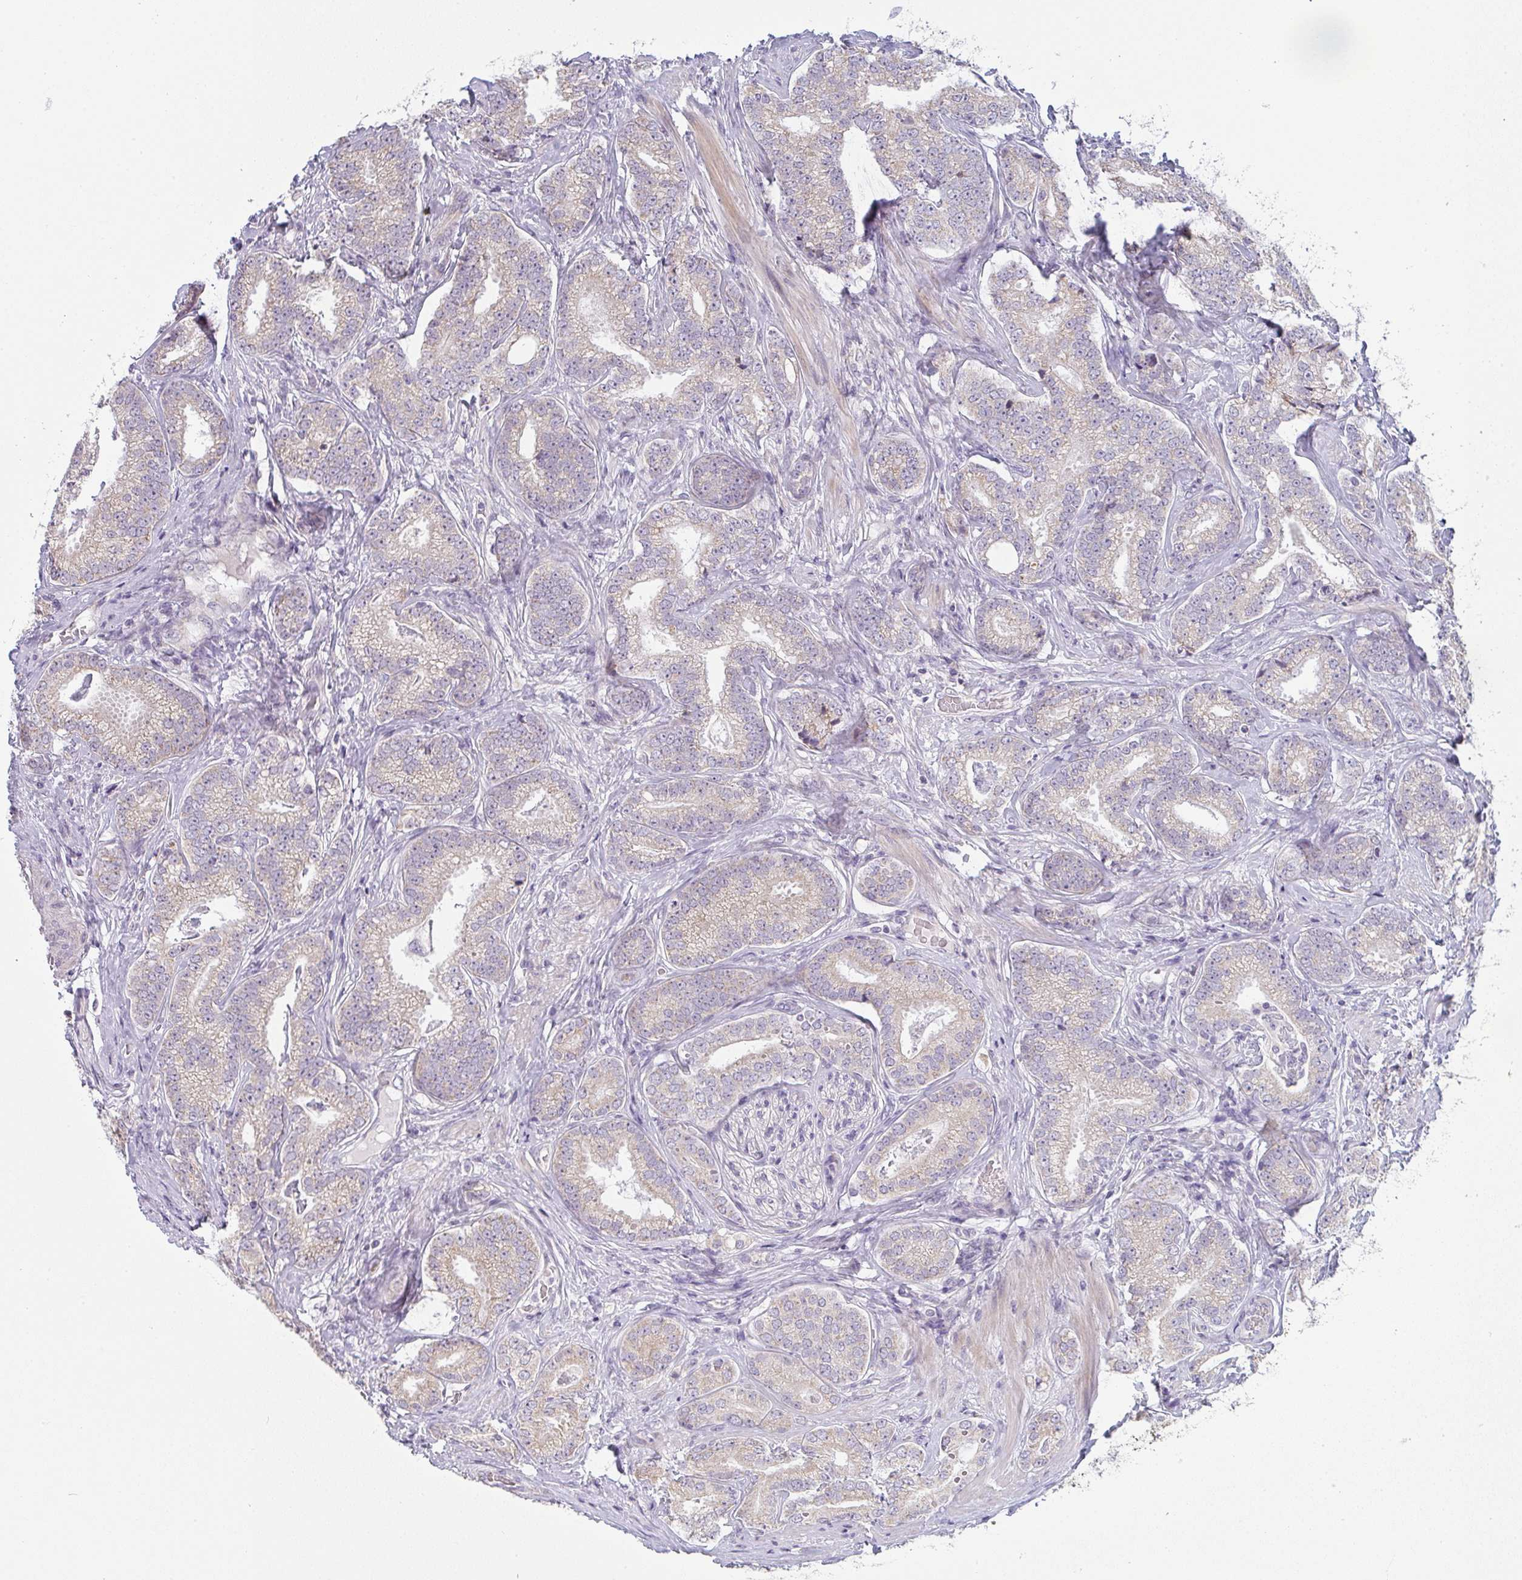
{"staining": {"intensity": "weak", "quantity": ">75%", "location": "cytoplasmic/membranous"}, "tissue": "prostate cancer", "cell_type": "Tumor cells", "image_type": "cancer", "snomed": [{"axis": "morphology", "description": "Adenocarcinoma, Low grade"}, {"axis": "topography", "description": "Prostate"}], "caption": "Weak cytoplasmic/membranous protein staining is appreciated in about >75% of tumor cells in adenocarcinoma (low-grade) (prostate).", "gene": "CACNA1S", "patient": {"sex": "male", "age": 63}}